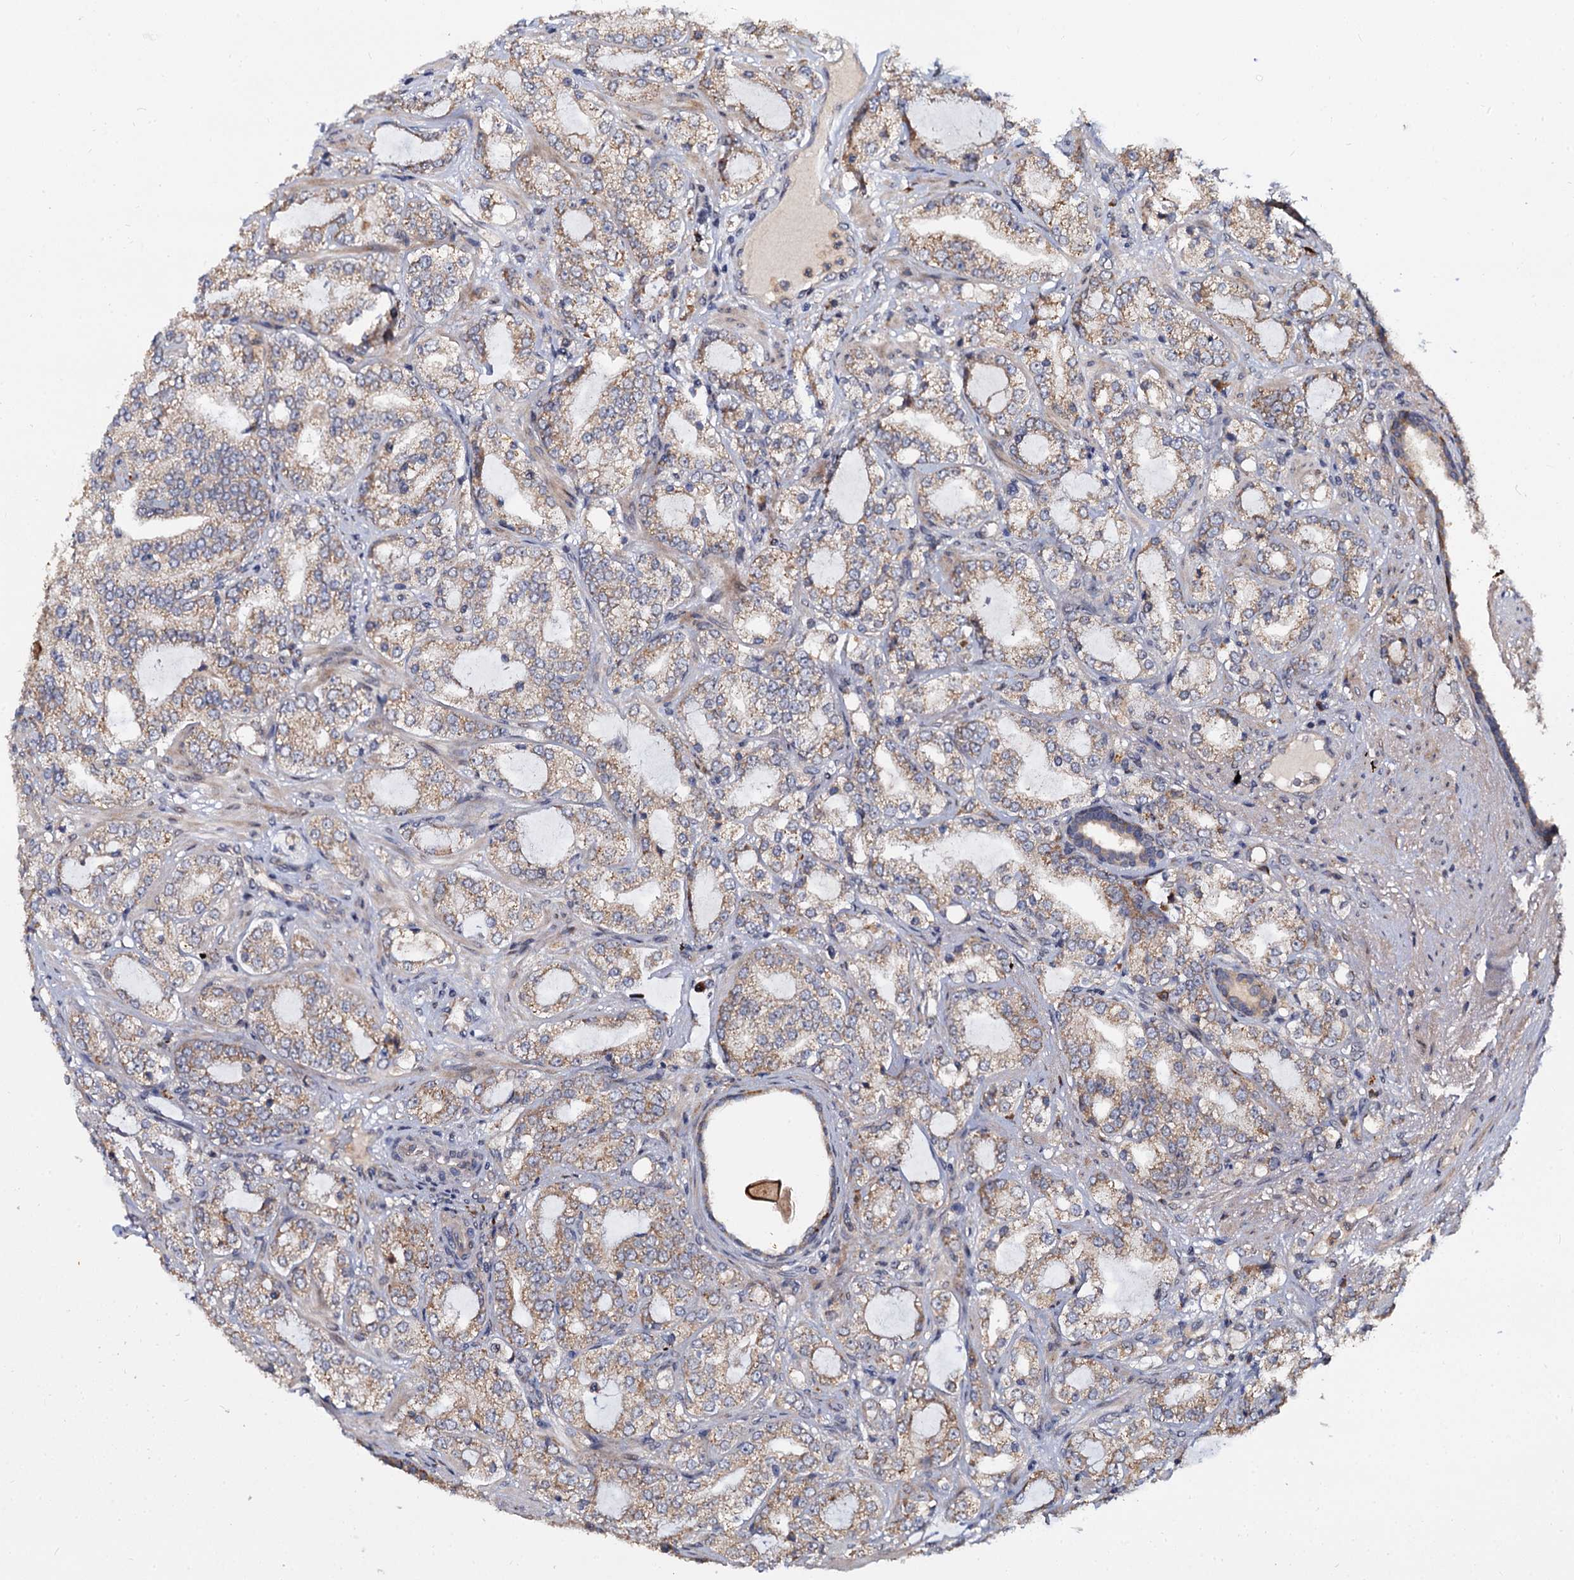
{"staining": {"intensity": "weak", "quantity": ">75%", "location": "cytoplasmic/membranous"}, "tissue": "prostate cancer", "cell_type": "Tumor cells", "image_type": "cancer", "snomed": [{"axis": "morphology", "description": "Adenocarcinoma, High grade"}, {"axis": "topography", "description": "Prostate"}], "caption": "Protein expression analysis of human adenocarcinoma (high-grade) (prostate) reveals weak cytoplasmic/membranous expression in about >75% of tumor cells. The protein of interest is shown in brown color, while the nuclei are stained blue.", "gene": "WWC3", "patient": {"sex": "male", "age": 64}}